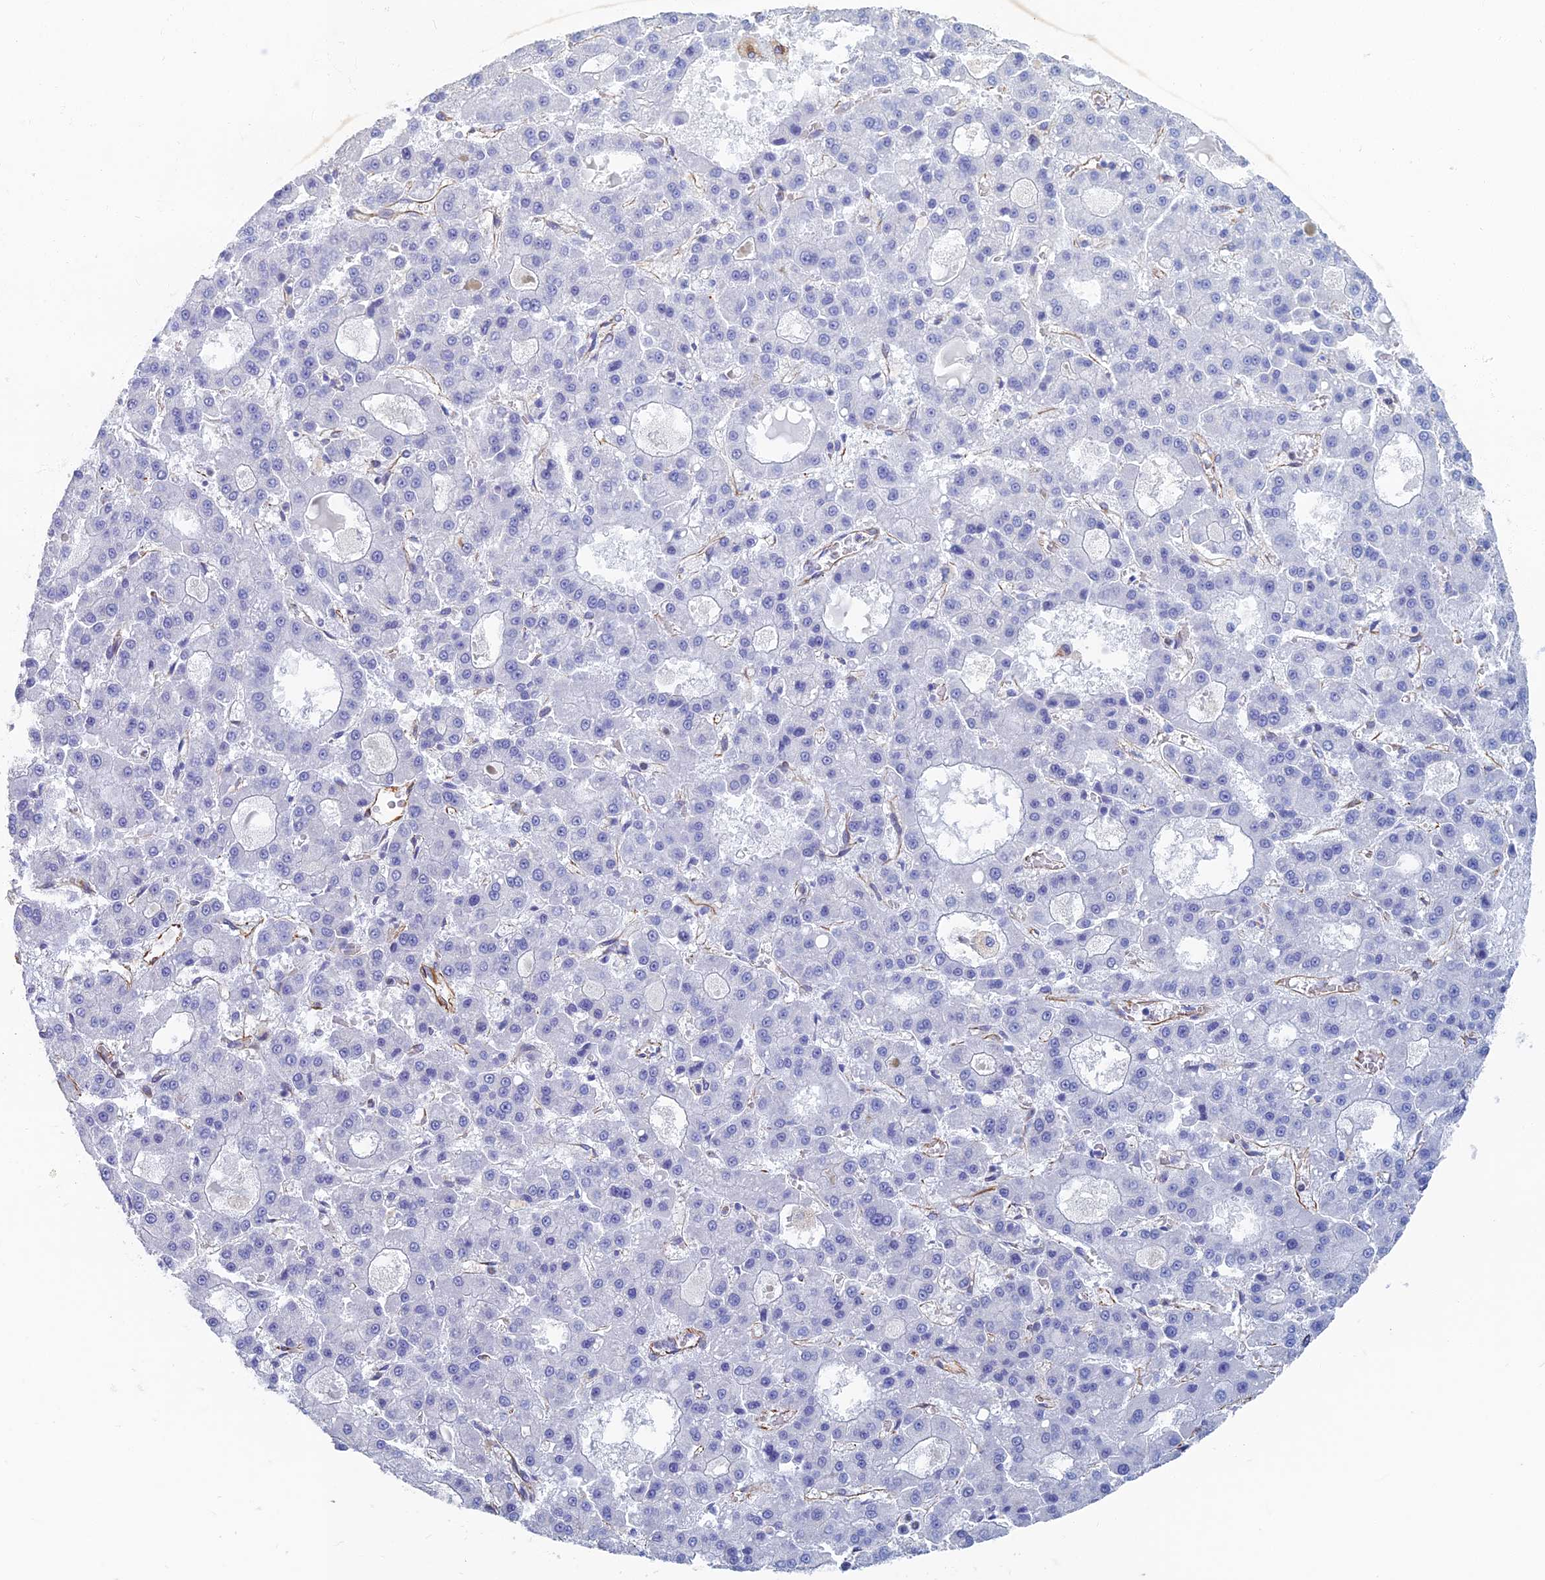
{"staining": {"intensity": "negative", "quantity": "none", "location": "none"}, "tissue": "liver cancer", "cell_type": "Tumor cells", "image_type": "cancer", "snomed": [{"axis": "morphology", "description": "Carcinoma, Hepatocellular, NOS"}, {"axis": "topography", "description": "Liver"}], "caption": "The histopathology image reveals no significant staining in tumor cells of liver cancer (hepatocellular carcinoma).", "gene": "RMC1", "patient": {"sex": "male", "age": 70}}